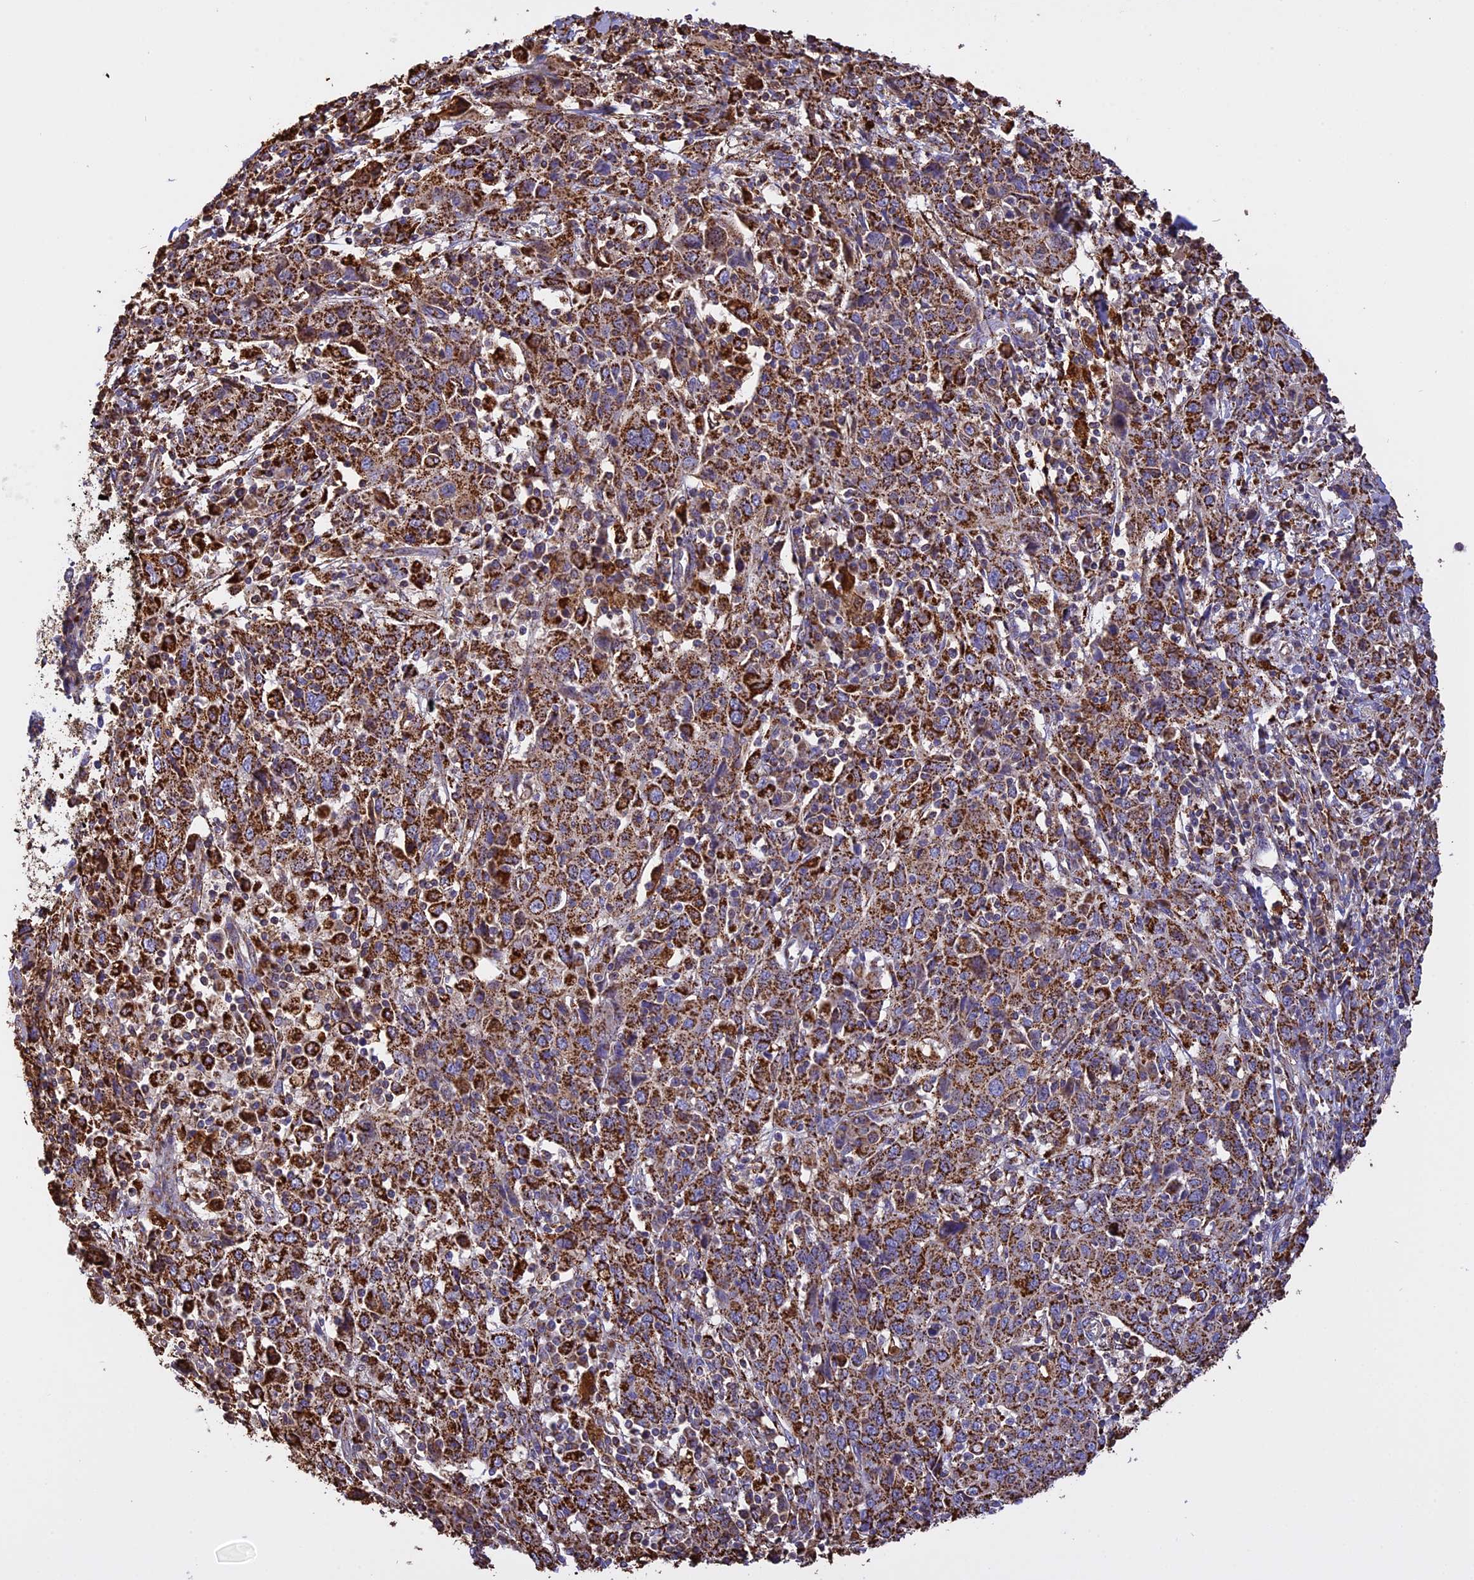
{"staining": {"intensity": "strong", "quantity": ">75%", "location": "cytoplasmic/membranous"}, "tissue": "cervical cancer", "cell_type": "Tumor cells", "image_type": "cancer", "snomed": [{"axis": "morphology", "description": "Squamous cell carcinoma, NOS"}, {"axis": "topography", "description": "Cervix"}], "caption": "Protein staining by immunohistochemistry shows strong cytoplasmic/membranous staining in approximately >75% of tumor cells in squamous cell carcinoma (cervical).", "gene": "KCNG1", "patient": {"sex": "female", "age": 46}}